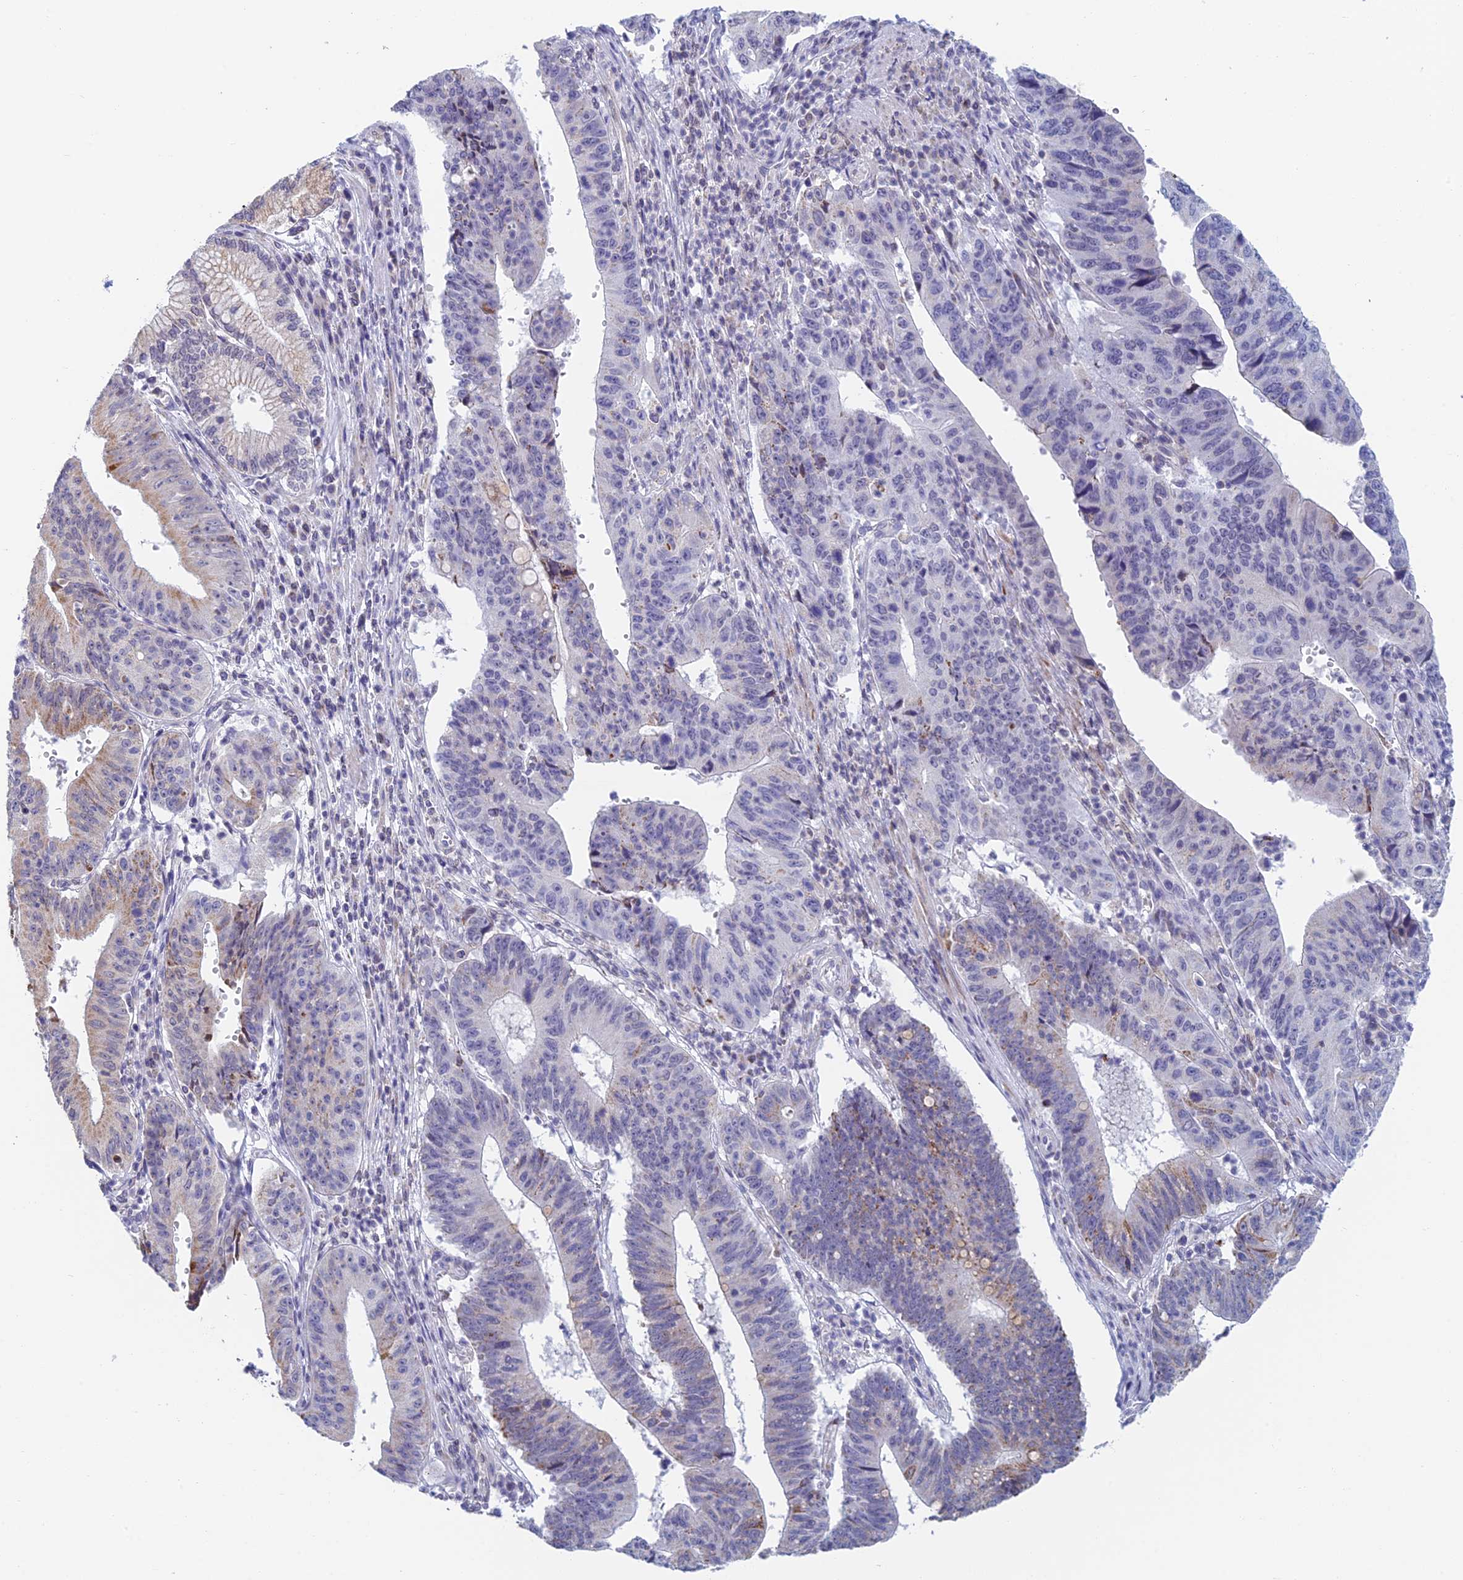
{"staining": {"intensity": "weak", "quantity": "<25%", "location": "cytoplasmic/membranous"}, "tissue": "stomach cancer", "cell_type": "Tumor cells", "image_type": "cancer", "snomed": [{"axis": "morphology", "description": "Adenocarcinoma, NOS"}, {"axis": "topography", "description": "Stomach"}], "caption": "This image is of stomach adenocarcinoma stained with immunohistochemistry to label a protein in brown with the nuclei are counter-stained blue. There is no staining in tumor cells.", "gene": "REXO5", "patient": {"sex": "male", "age": 59}}